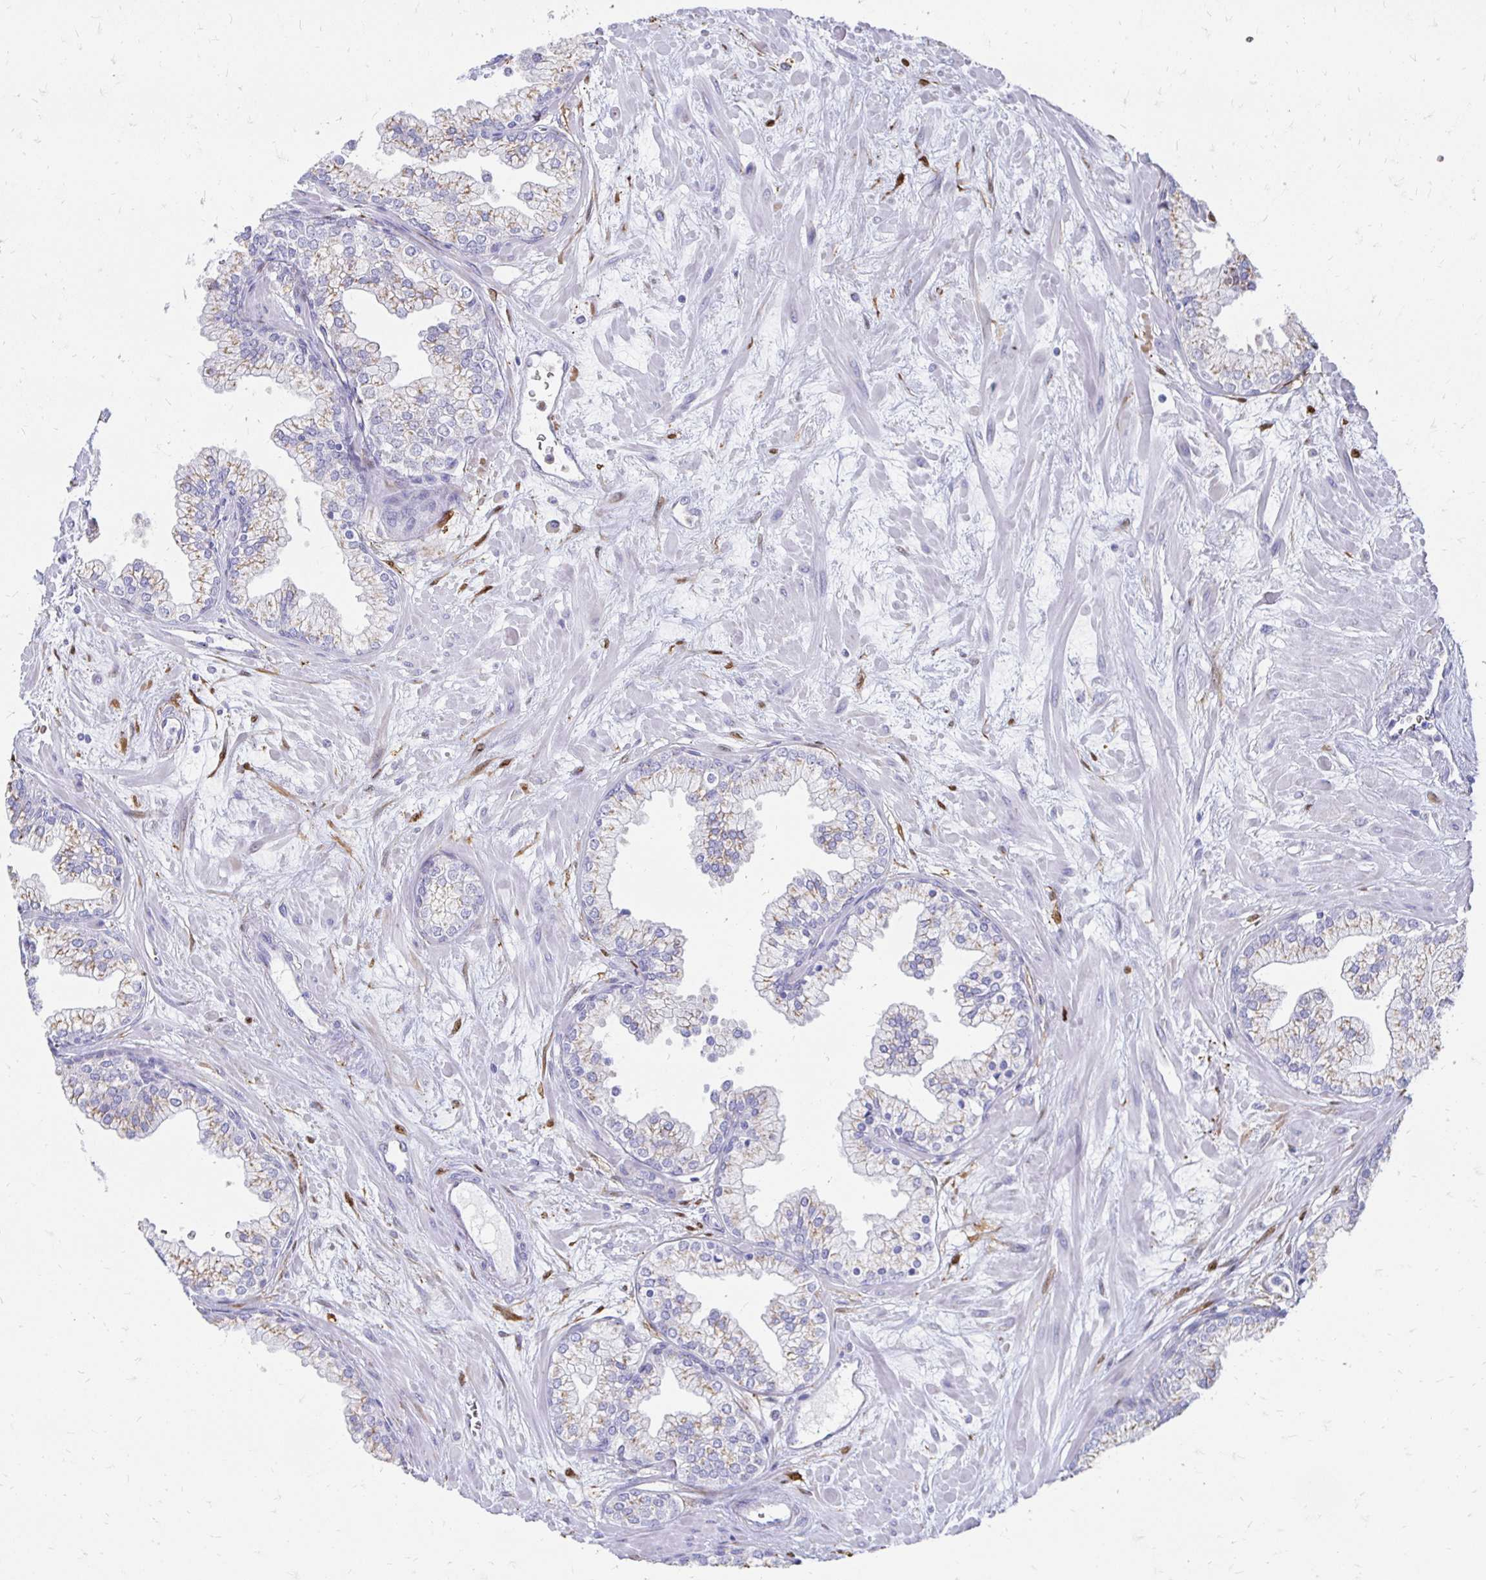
{"staining": {"intensity": "weak", "quantity": "25%-75%", "location": "cytoplasmic/membranous"}, "tissue": "prostate", "cell_type": "Glandular cells", "image_type": "normal", "snomed": [{"axis": "morphology", "description": "Normal tissue, NOS"}, {"axis": "topography", "description": "Prostate"}, {"axis": "topography", "description": "Peripheral nerve tissue"}], "caption": "DAB (3,3'-diaminobenzidine) immunohistochemical staining of normal prostate demonstrates weak cytoplasmic/membranous protein positivity in about 25%-75% of glandular cells.", "gene": "PAGE4", "patient": {"sex": "male", "age": 61}}